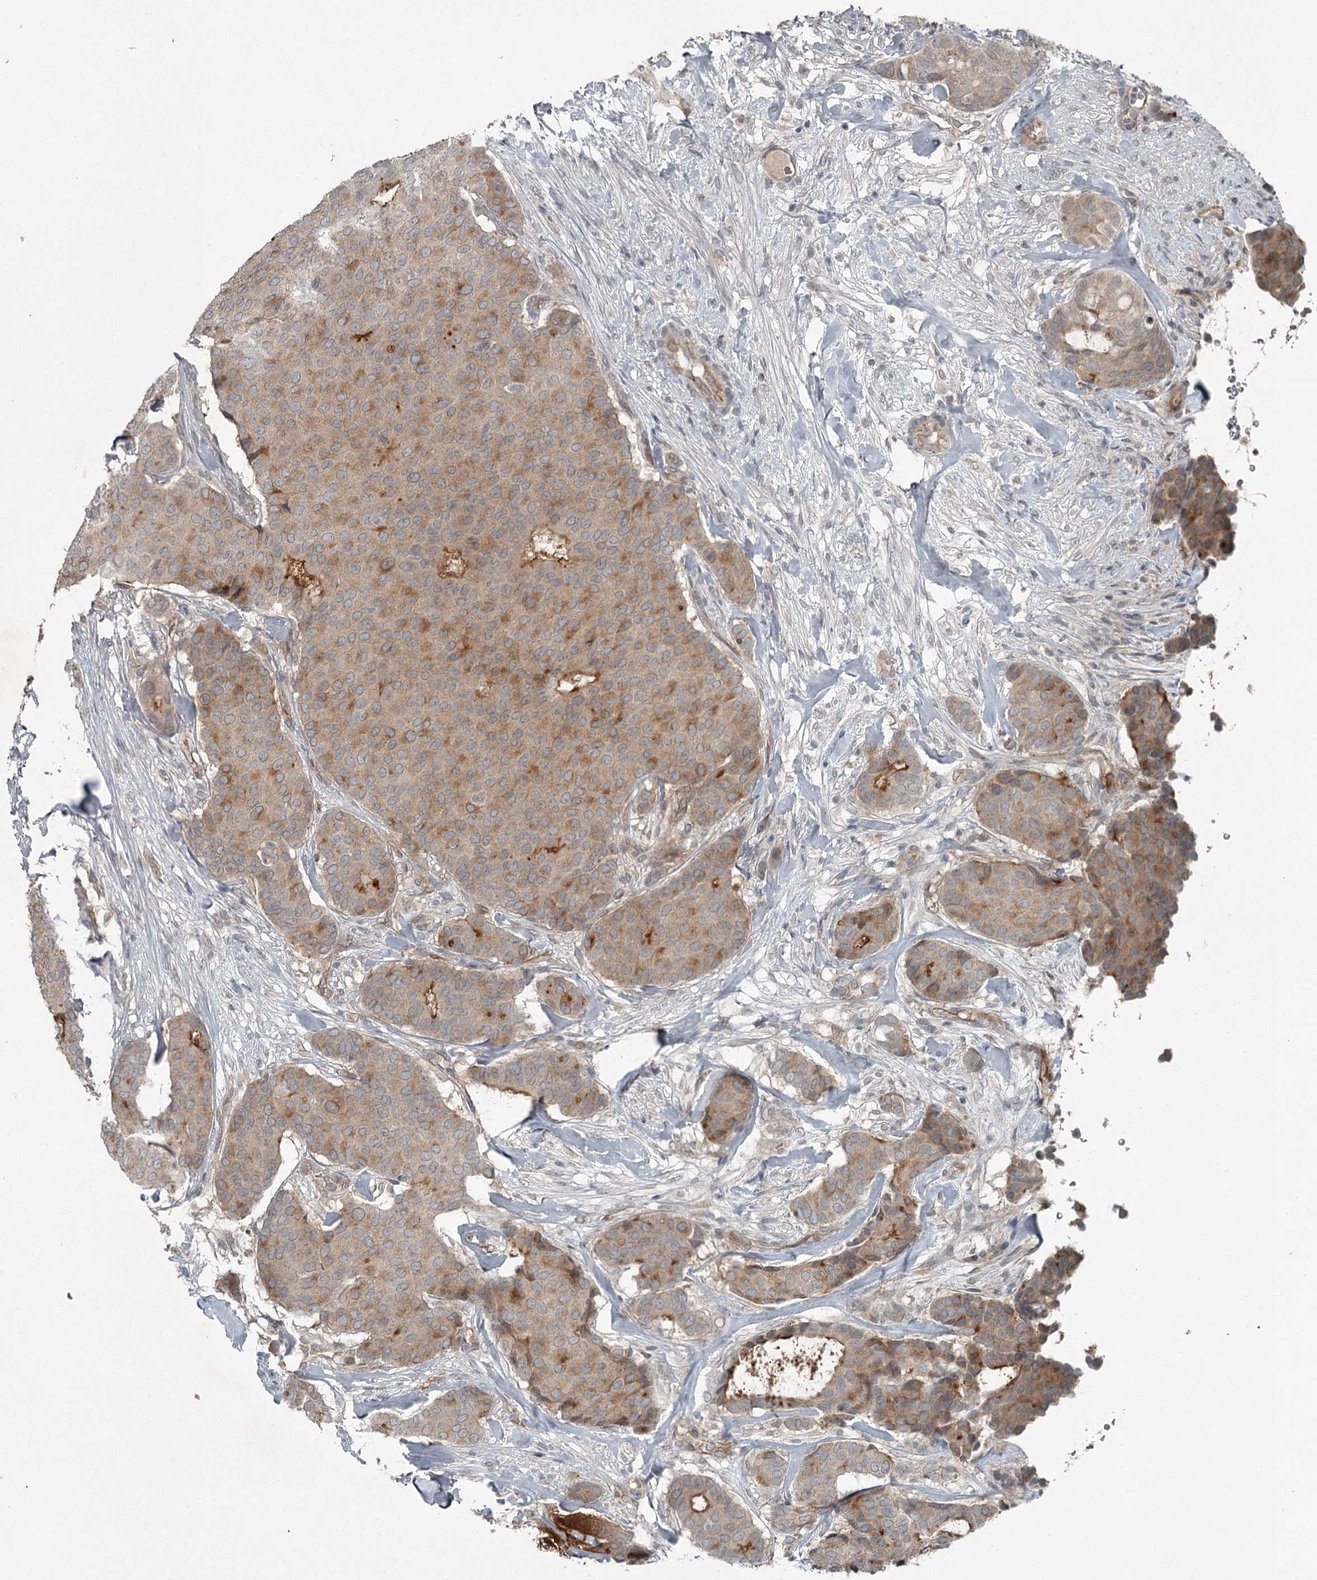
{"staining": {"intensity": "moderate", "quantity": "<25%", "location": "cytoplasmic/membranous"}, "tissue": "breast cancer", "cell_type": "Tumor cells", "image_type": "cancer", "snomed": [{"axis": "morphology", "description": "Duct carcinoma"}, {"axis": "topography", "description": "Breast"}], "caption": "The photomicrograph exhibits staining of breast intraductal carcinoma, revealing moderate cytoplasmic/membranous protein positivity (brown color) within tumor cells.", "gene": "SLC39A8", "patient": {"sex": "female", "age": 75}}